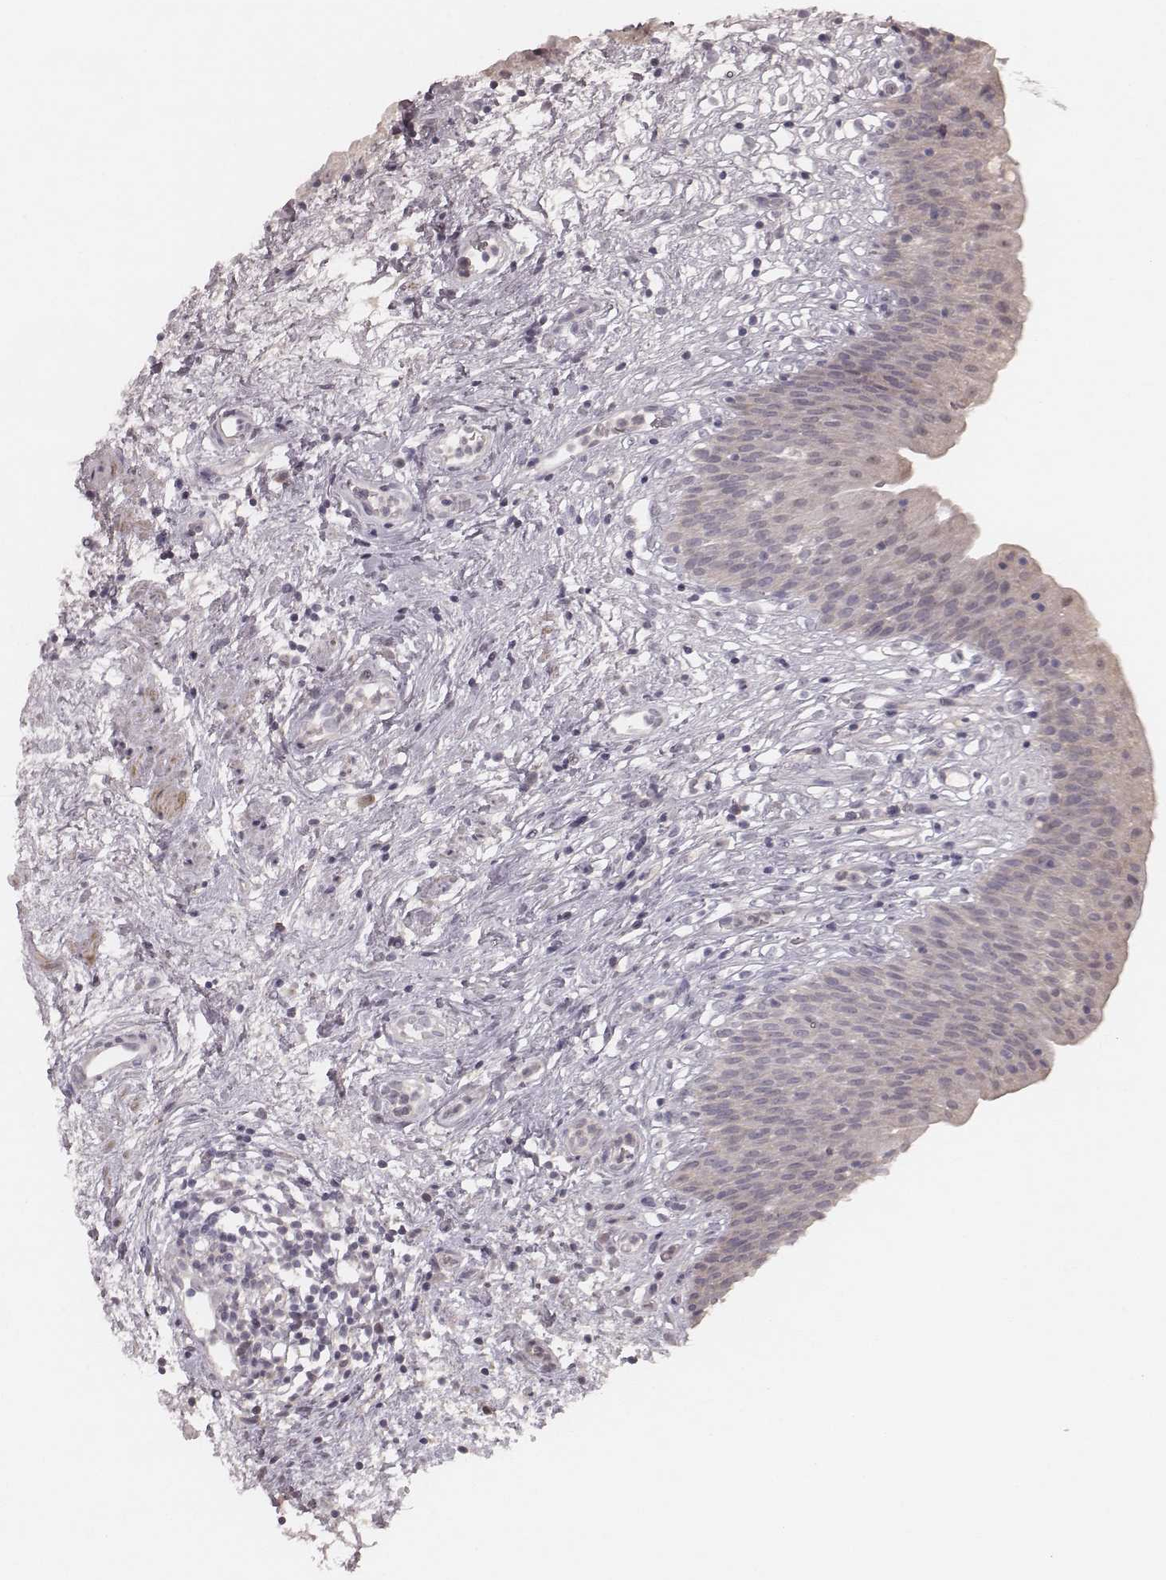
{"staining": {"intensity": "negative", "quantity": "none", "location": "none"}, "tissue": "urinary bladder", "cell_type": "Urothelial cells", "image_type": "normal", "snomed": [{"axis": "morphology", "description": "Normal tissue, NOS"}, {"axis": "topography", "description": "Urinary bladder"}], "caption": "Urinary bladder was stained to show a protein in brown. There is no significant positivity in urothelial cells. (DAB (3,3'-diaminobenzidine) IHC visualized using brightfield microscopy, high magnification).", "gene": "FAM13B", "patient": {"sex": "male", "age": 76}}